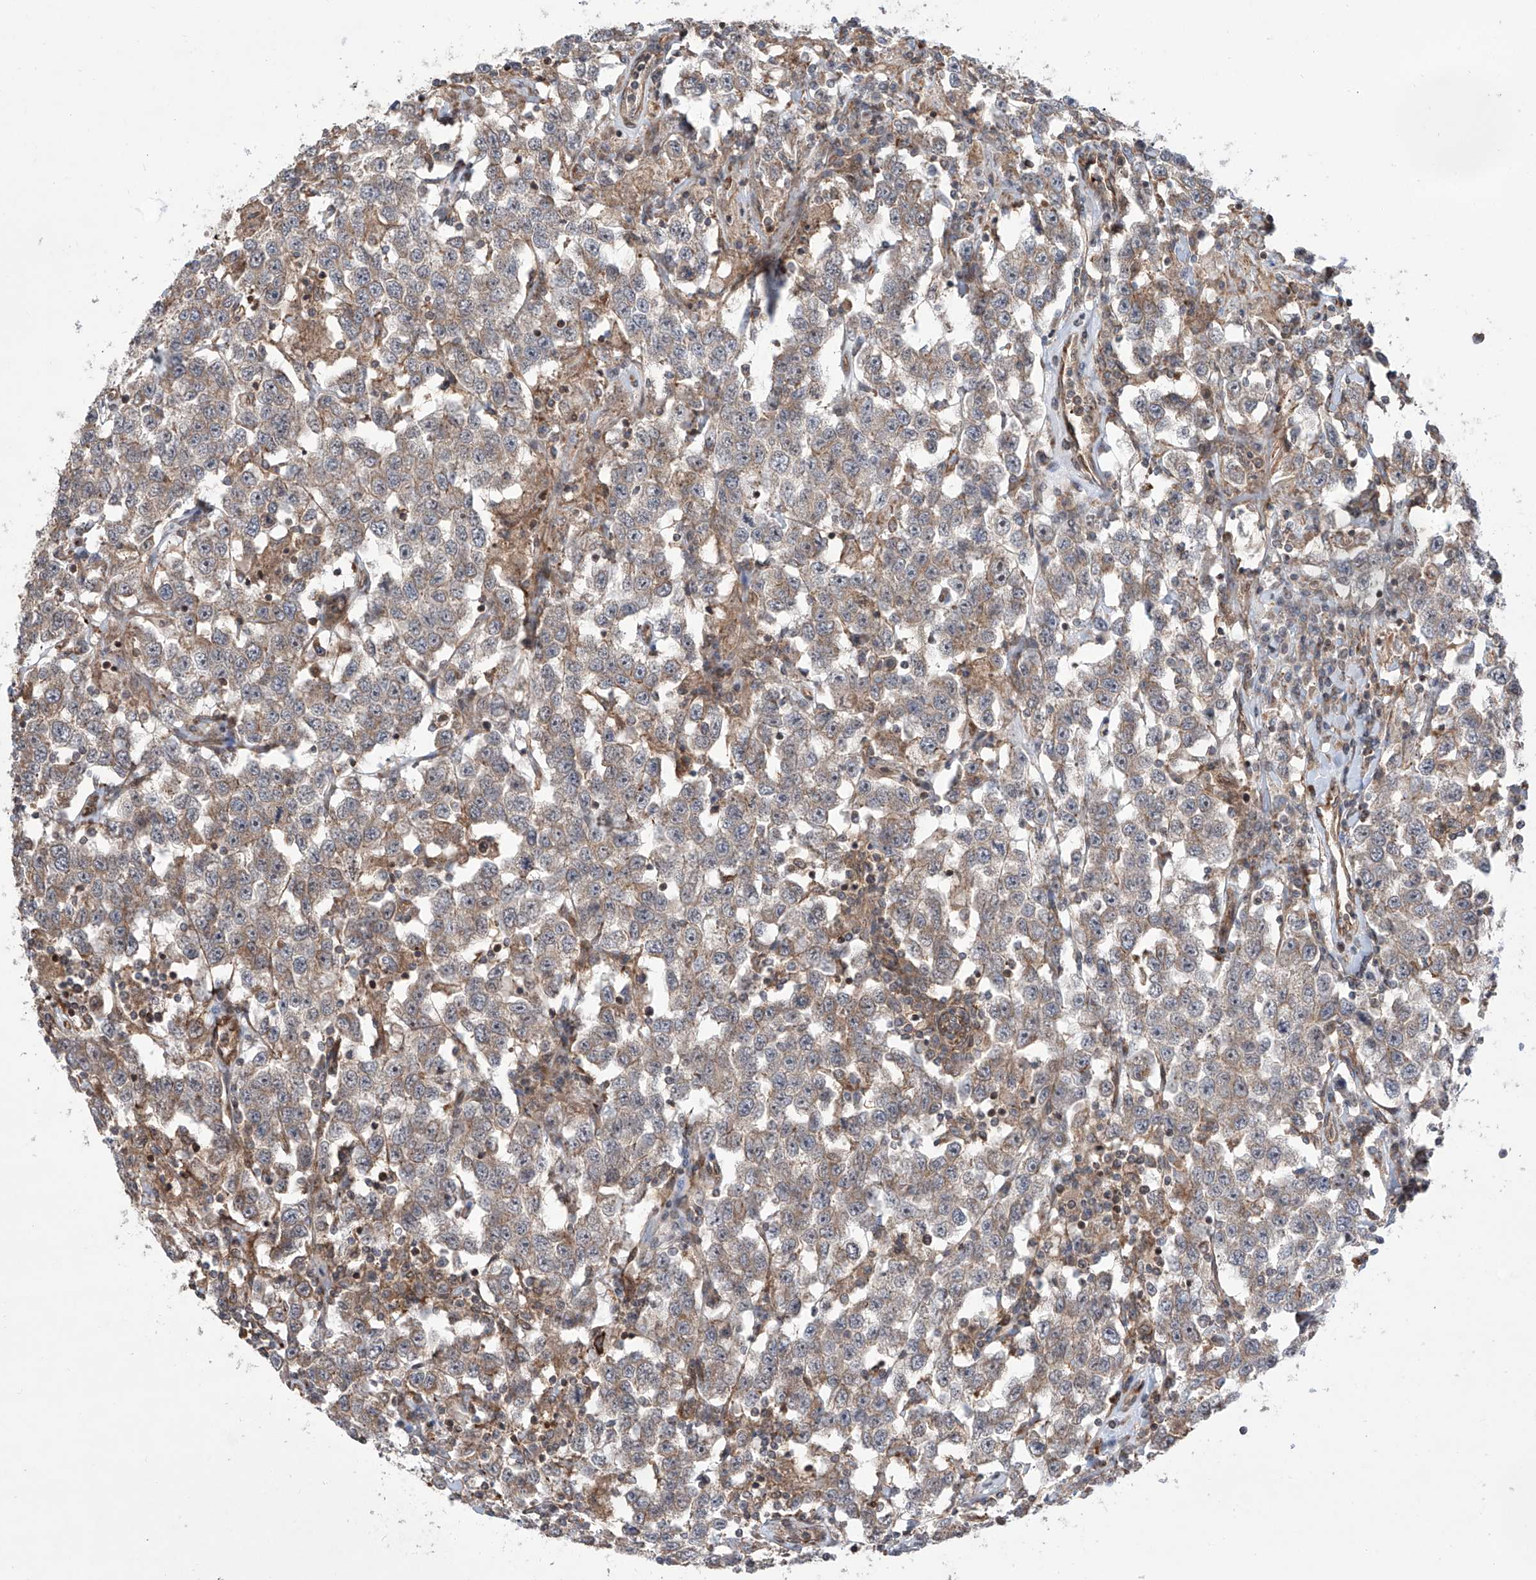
{"staining": {"intensity": "weak", "quantity": "25%-75%", "location": "cytoplasmic/membranous"}, "tissue": "testis cancer", "cell_type": "Tumor cells", "image_type": "cancer", "snomed": [{"axis": "morphology", "description": "Seminoma, NOS"}, {"axis": "topography", "description": "Testis"}], "caption": "Testis cancer (seminoma) stained for a protein shows weak cytoplasmic/membranous positivity in tumor cells.", "gene": "APAF1", "patient": {"sex": "male", "age": 41}}